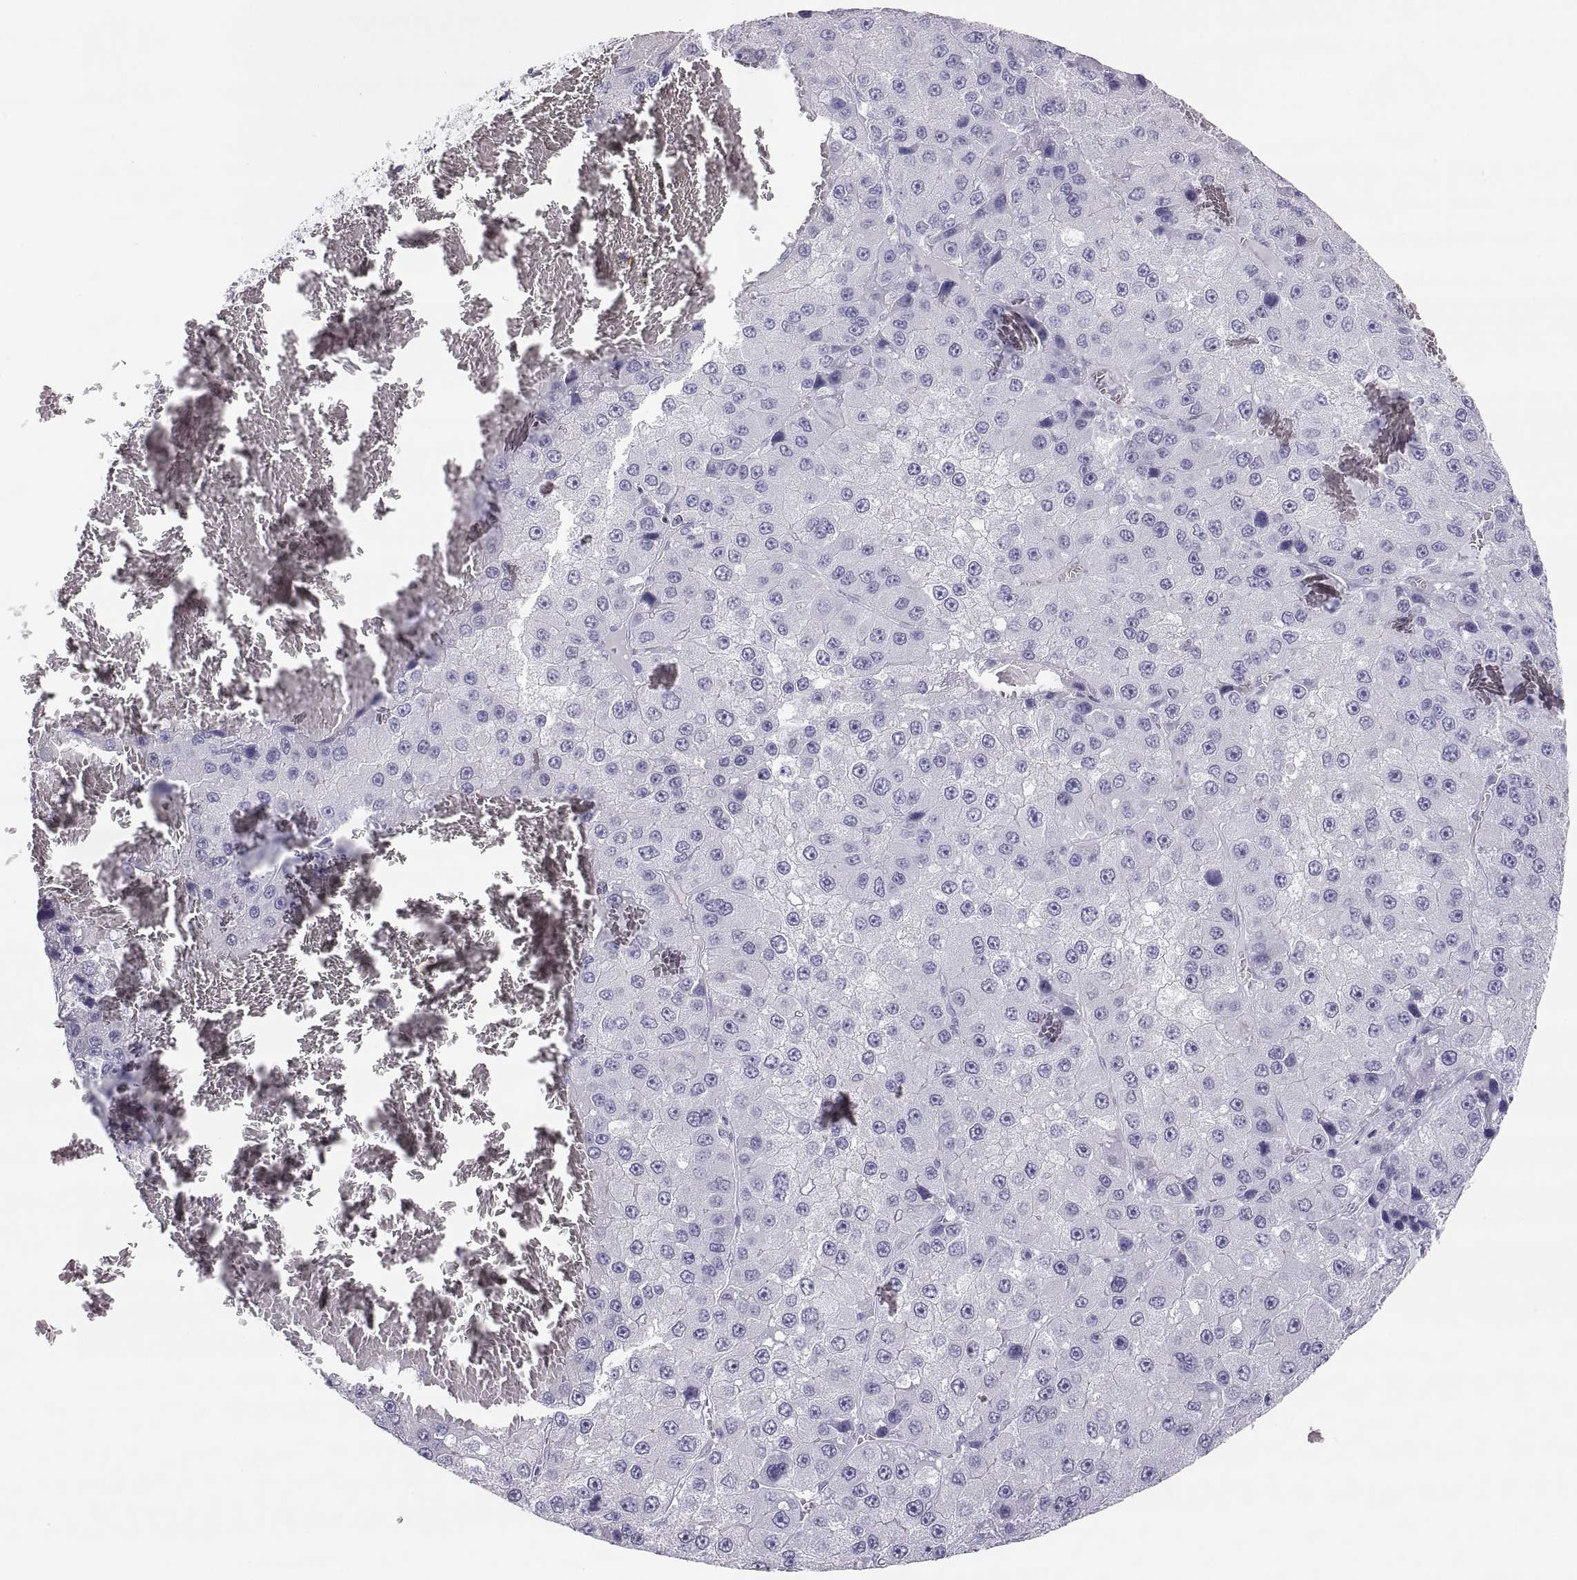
{"staining": {"intensity": "negative", "quantity": "none", "location": "none"}, "tissue": "liver cancer", "cell_type": "Tumor cells", "image_type": "cancer", "snomed": [{"axis": "morphology", "description": "Carcinoma, Hepatocellular, NOS"}, {"axis": "topography", "description": "Liver"}], "caption": "There is no significant positivity in tumor cells of liver hepatocellular carcinoma.", "gene": "SEMG1", "patient": {"sex": "female", "age": 73}}